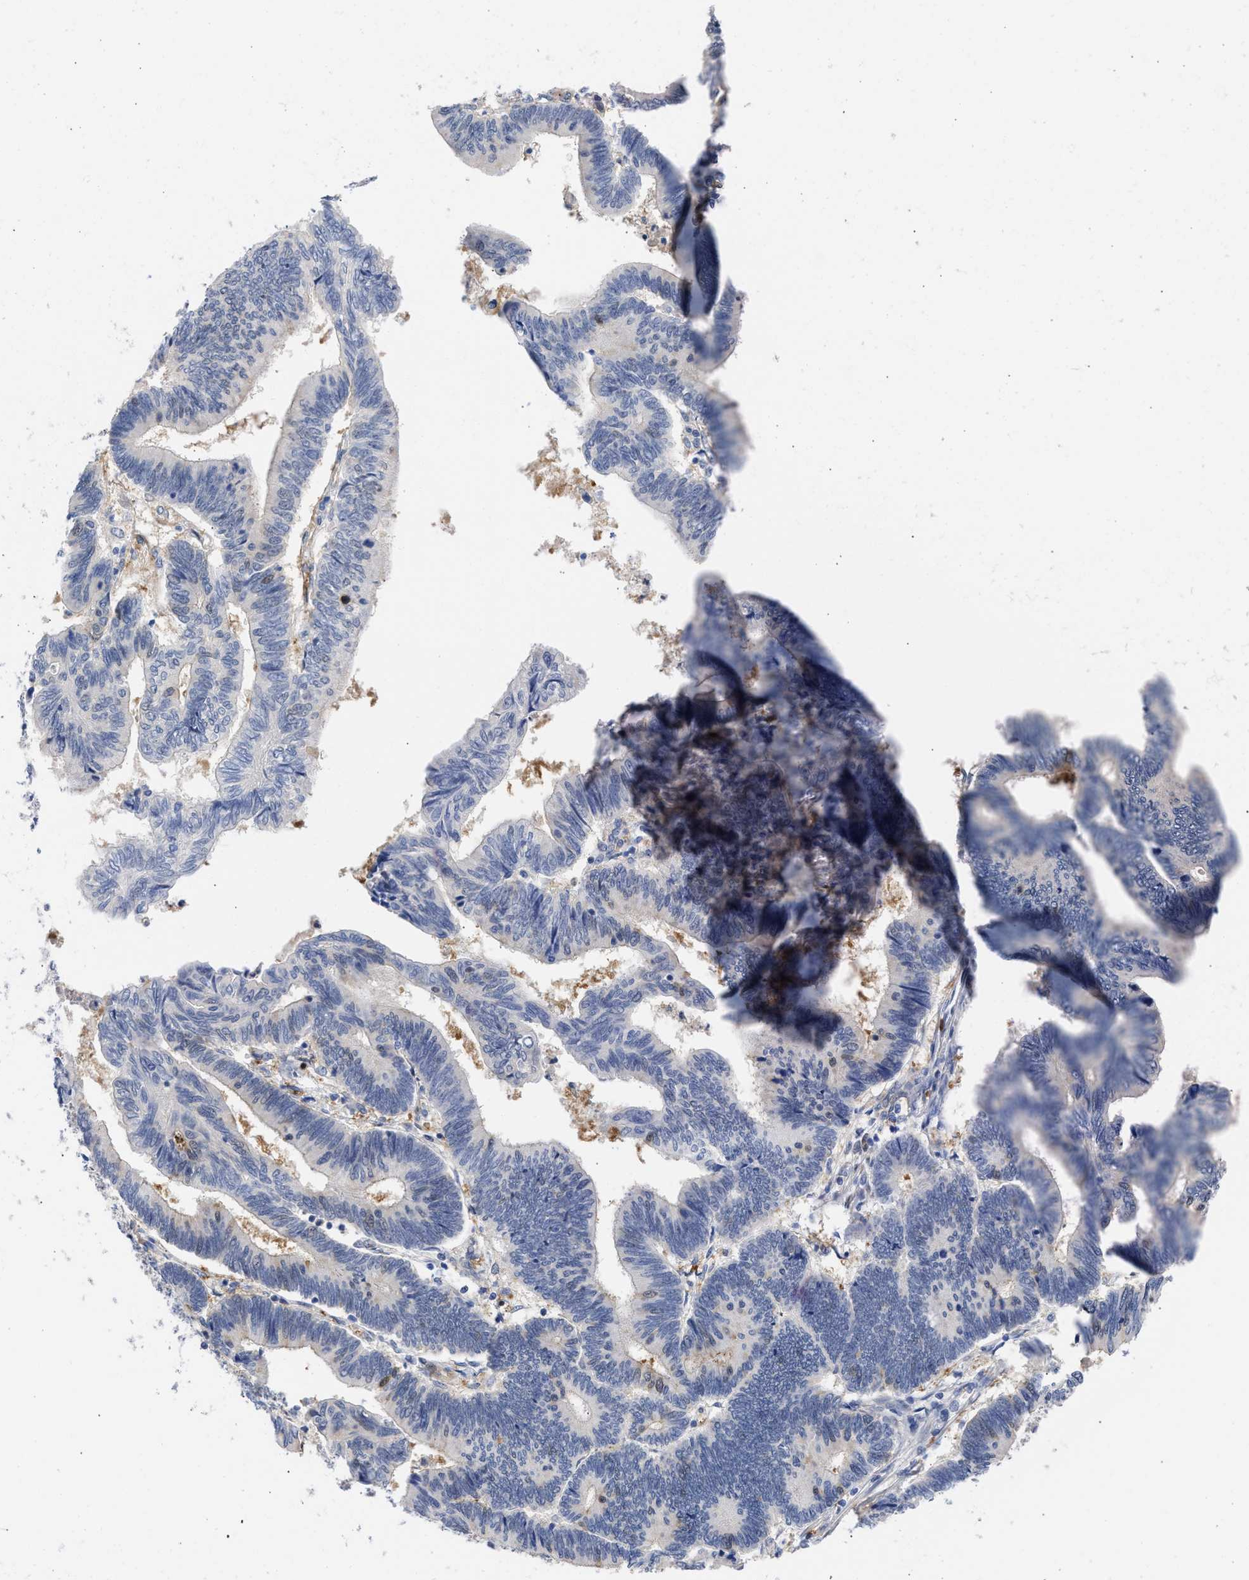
{"staining": {"intensity": "negative", "quantity": "none", "location": "none"}, "tissue": "pancreatic cancer", "cell_type": "Tumor cells", "image_type": "cancer", "snomed": [{"axis": "morphology", "description": "Adenocarcinoma, NOS"}, {"axis": "topography", "description": "Pancreas"}], "caption": "The histopathology image exhibits no significant positivity in tumor cells of pancreatic adenocarcinoma.", "gene": "THRA", "patient": {"sex": "female", "age": 70}}